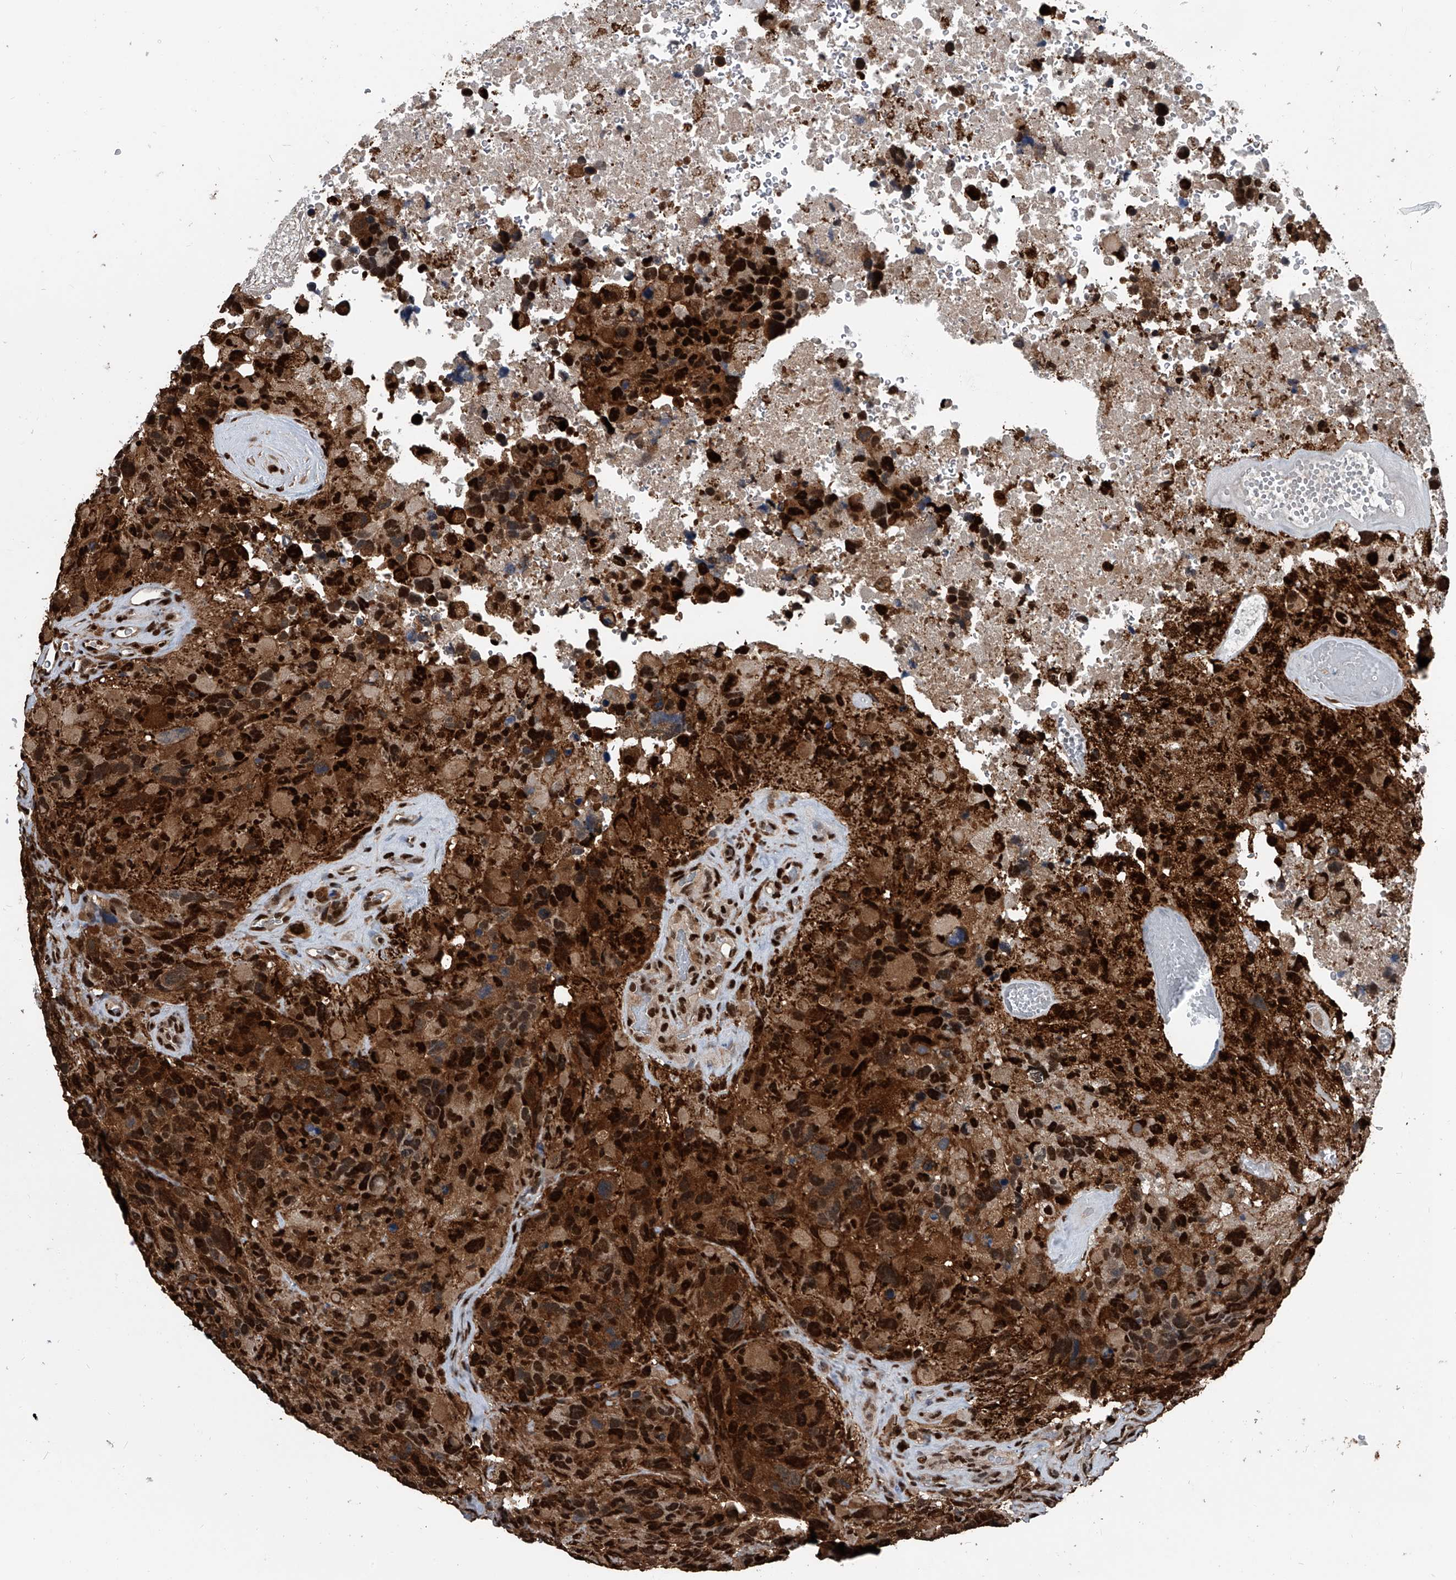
{"staining": {"intensity": "strong", "quantity": ">75%", "location": "cytoplasmic/membranous,nuclear"}, "tissue": "glioma", "cell_type": "Tumor cells", "image_type": "cancer", "snomed": [{"axis": "morphology", "description": "Glioma, malignant, High grade"}, {"axis": "topography", "description": "Brain"}], "caption": "Human glioma stained with a brown dye demonstrates strong cytoplasmic/membranous and nuclear positive expression in about >75% of tumor cells.", "gene": "FKBP5", "patient": {"sex": "male", "age": 69}}